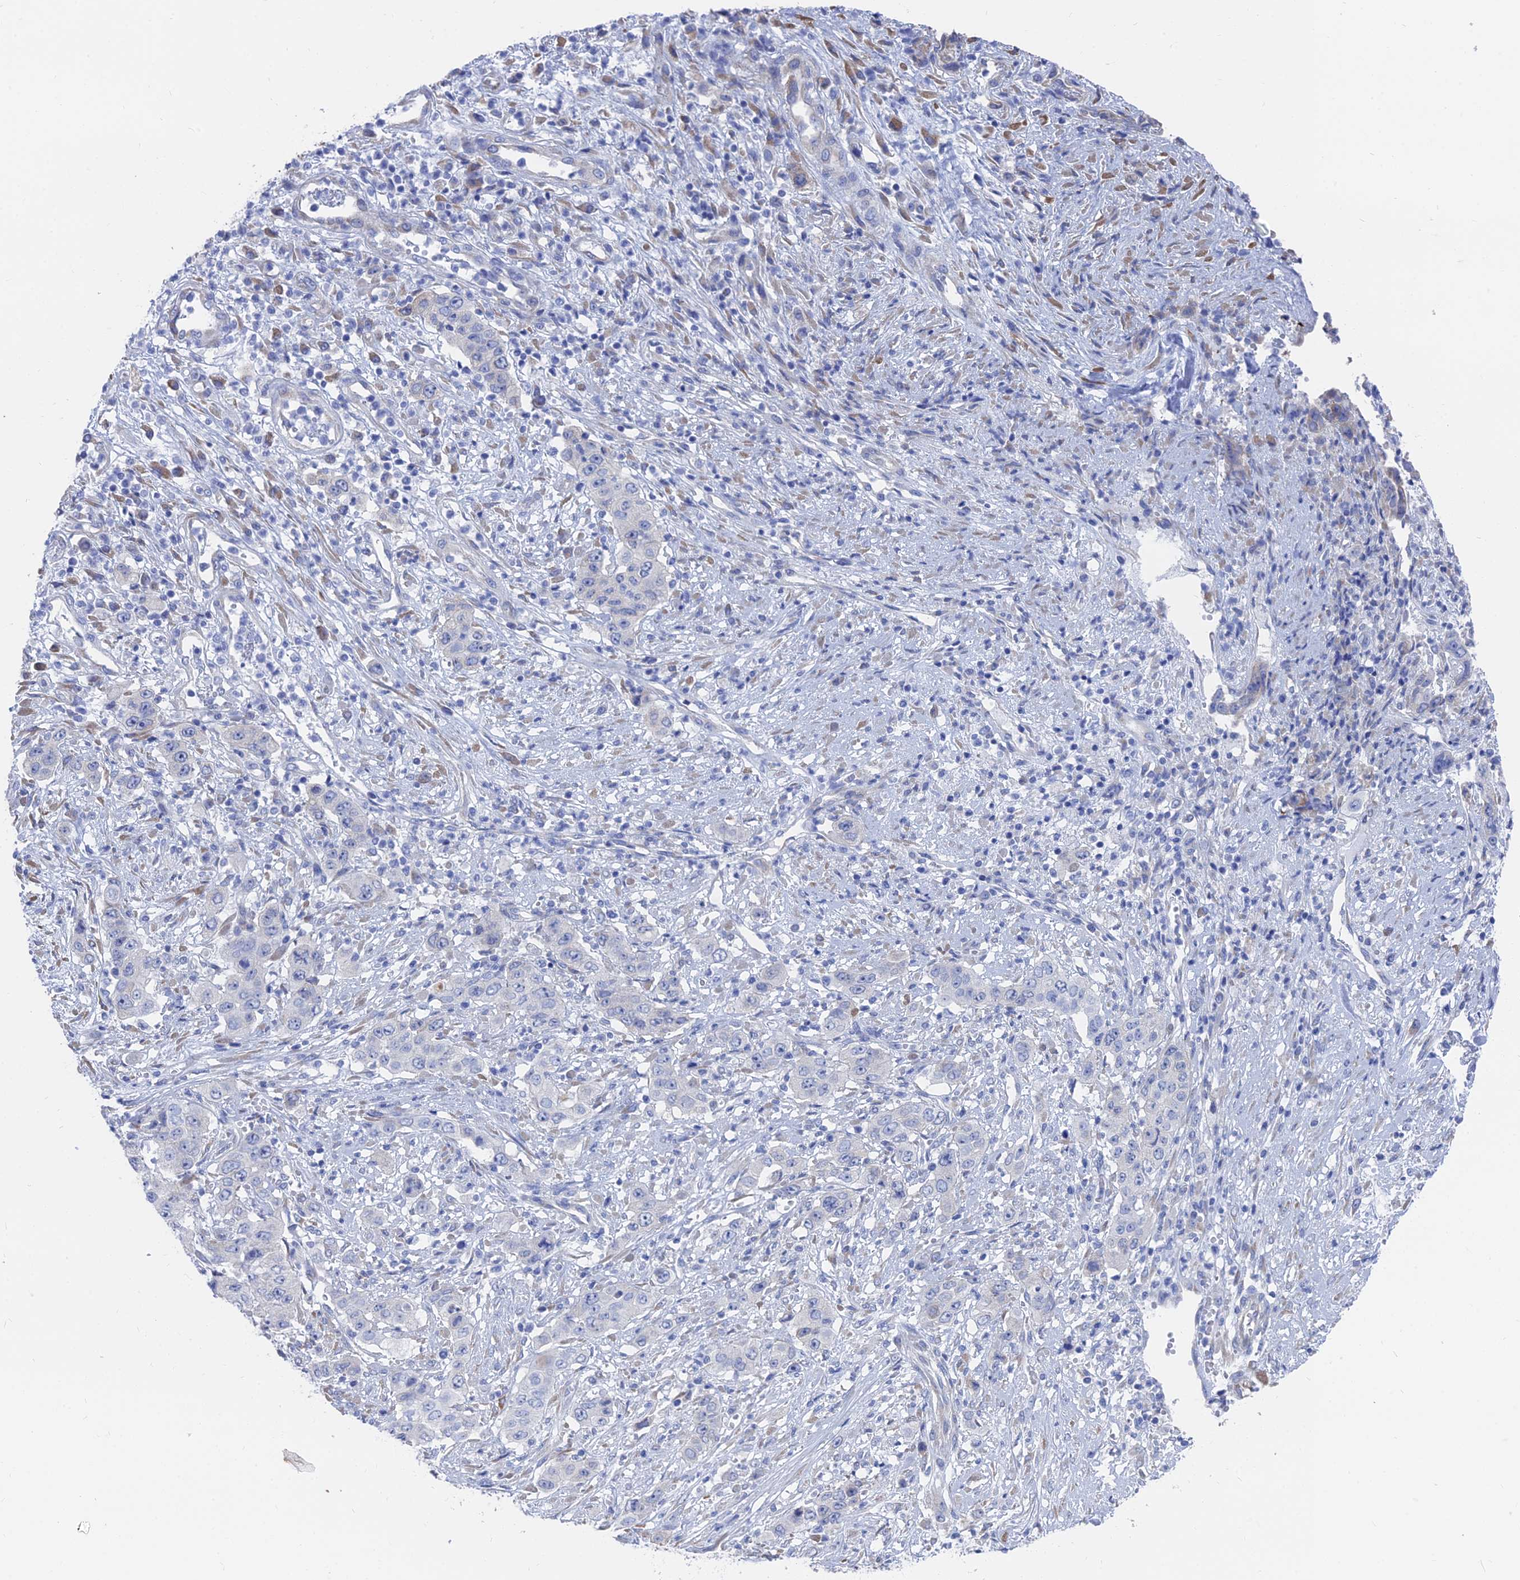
{"staining": {"intensity": "negative", "quantity": "none", "location": "none"}, "tissue": "stomach cancer", "cell_type": "Tumor cells", "image_type": "cancer", "snomed": [{"axis": "morphology", "description": "Adenocarcinoma, NOS"}, {"axis": "topography", "description": "Stomach, upper"}], "caption": "Tumor cells show no significant protein positivity in adenocarcinoma (stomach). The staining is performed using DAB (3,3'-diaminobenzidine) brown chromogen with nuclei counter-stained in using hematoxylin.", "gene": "TNNT3", "patient": {"sex": "male", "age": 62}}